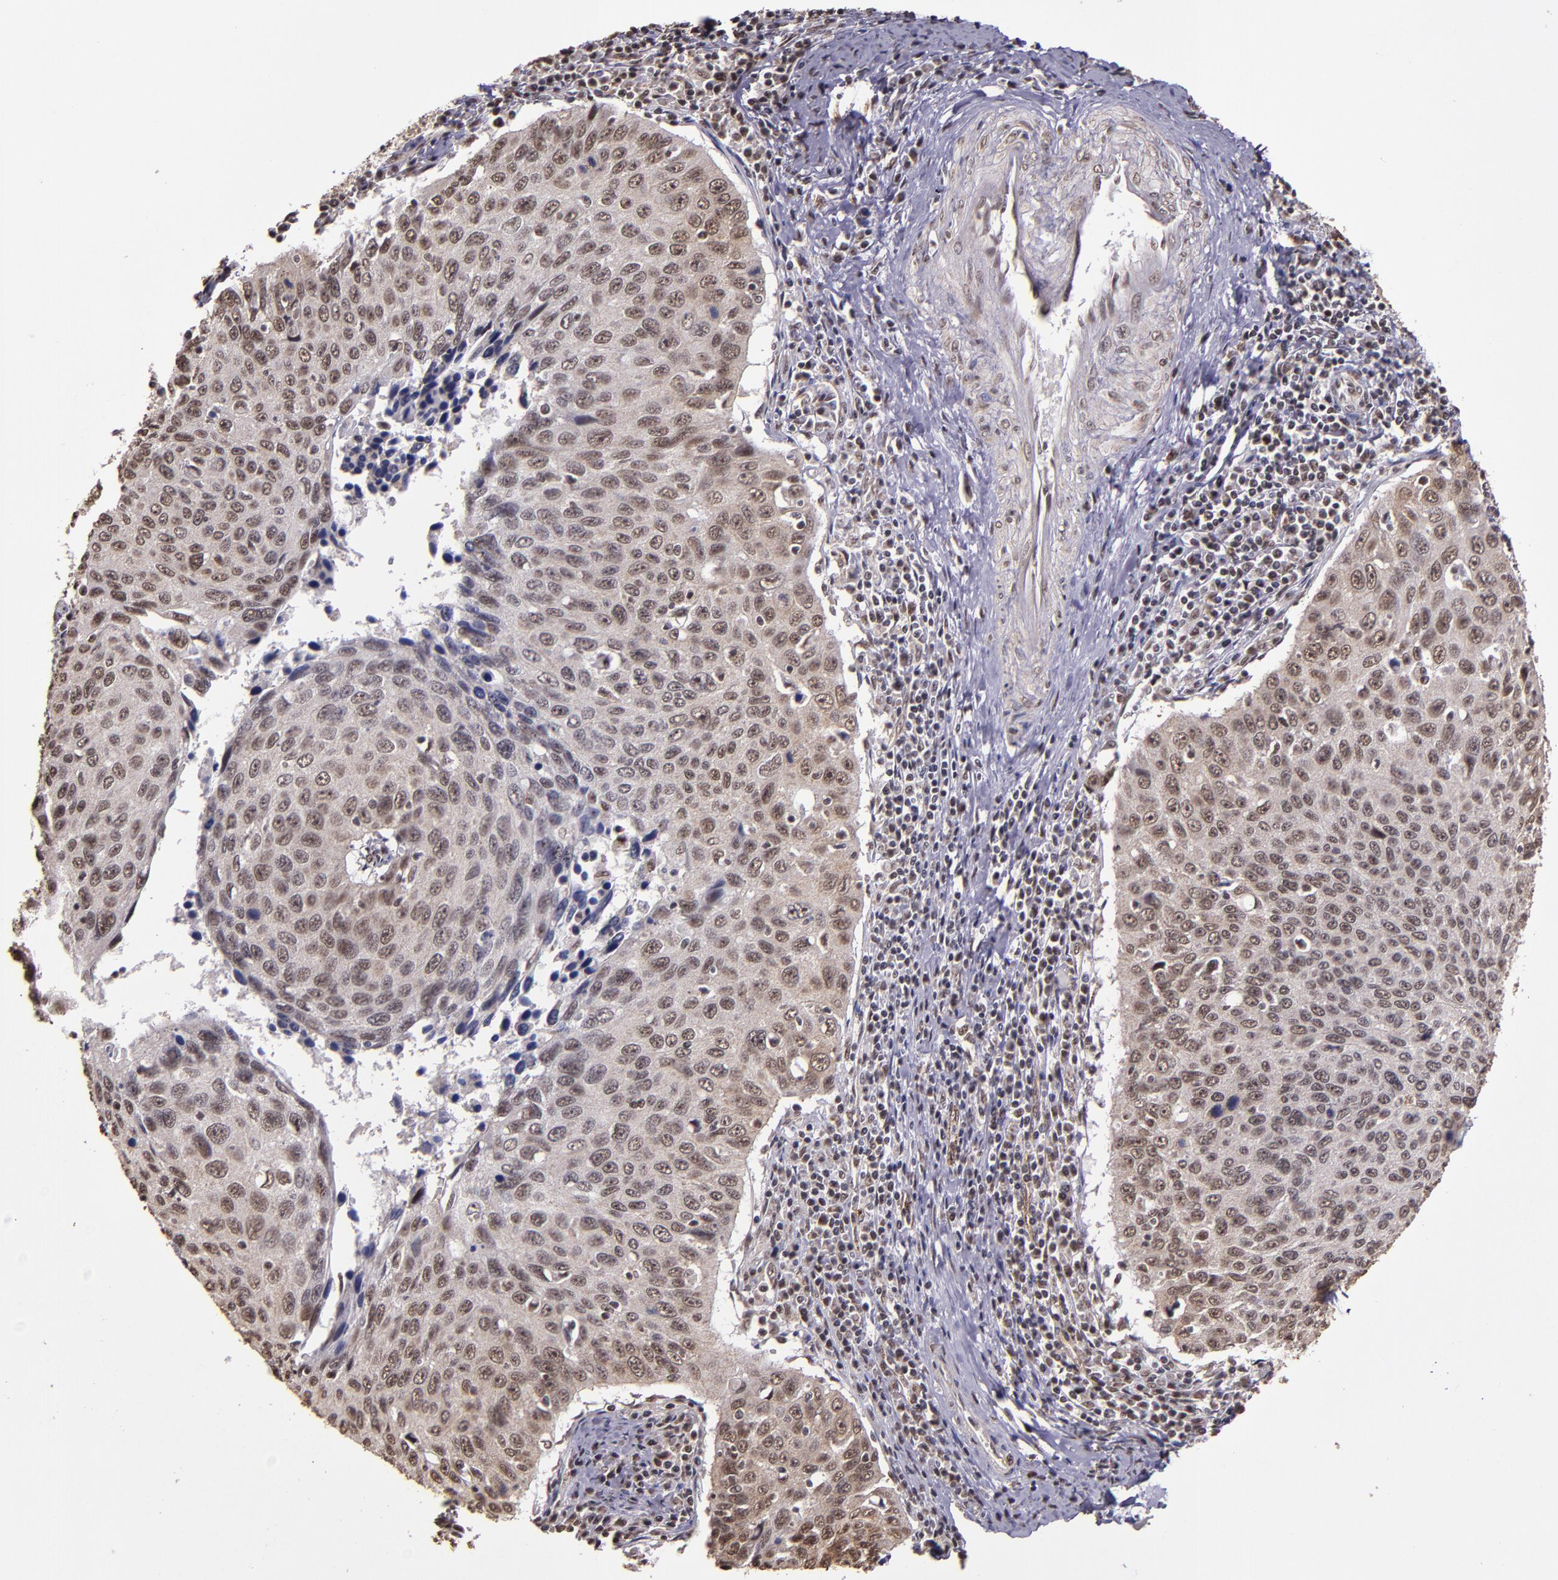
{"staining": {"intensity": "moderate", "quantity": ">75%", "location": "cytoplasmic/membranous,nuclear"}, "tissue": "cervical cancer", "cell_type": "Tumor cells", "image_type": "cancer", "snomed": [{"axis": "morphology", "description": "Squamous cell carcinoma, NOS"}, {"axis": "topography", "description": "Cervix"}], "caption": "A micrograph of squamous cell carcinoma (cervical) stained for a protein shows moderate cytoplasmic/membranous and nuclear brown staining in tumor cells. (Stains: DAB in brown, nuclei in blue, Microscopy: brightfield microscopy at high magnification).", "gene": "CECR2", "patient": {"sex": "female", "age": 53}}